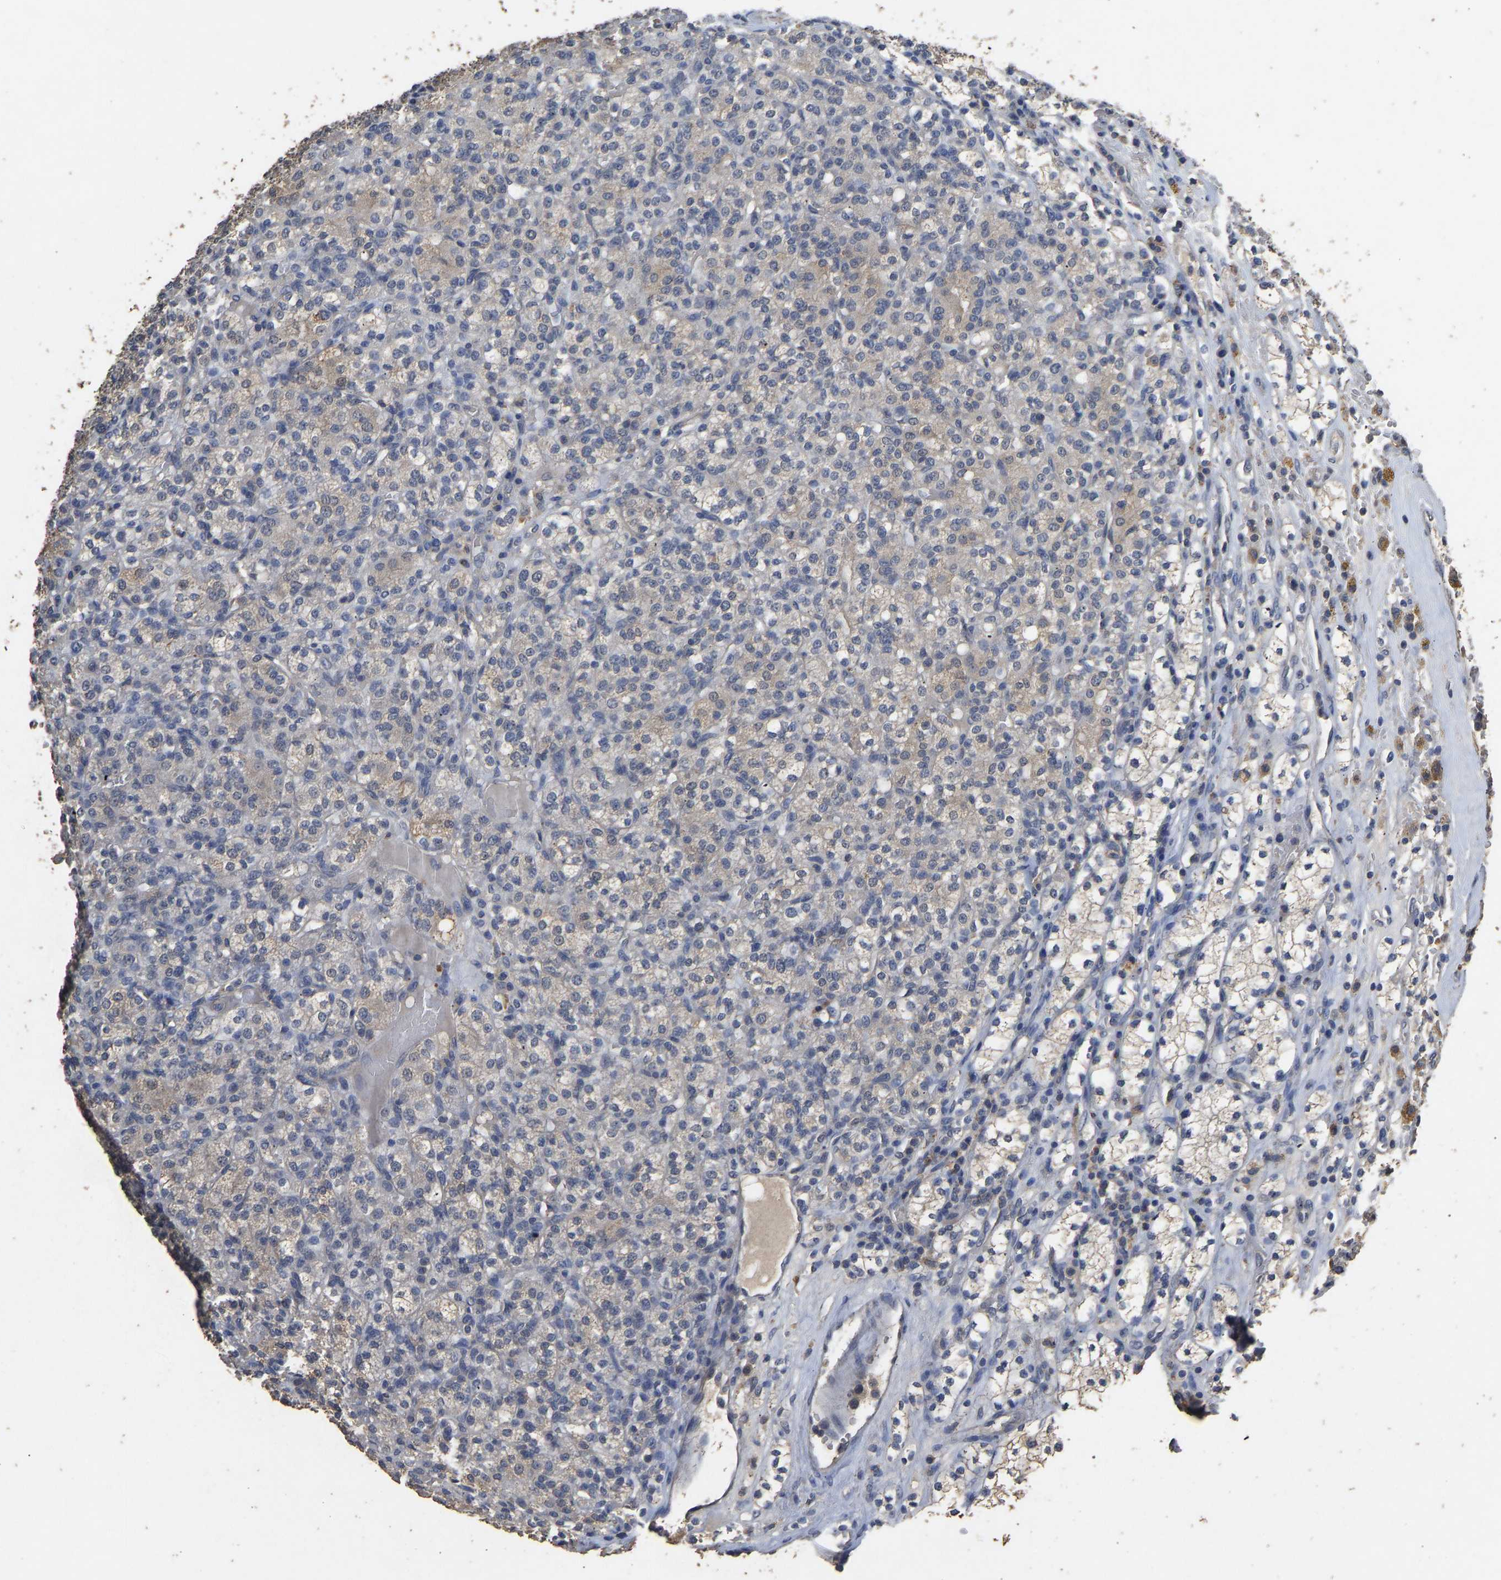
{"staining": {"intensity": "moderate", "quantity": "<25%", "location": "cytoplasmic/membranous"}, "tissue": "renal cancer", "cell_type": "Tumor cells", "image_type": "cancer", "snomed": [{"axis": "morphology", "description": "Adenocarcinoma, NOS"}, {"axis": "topography", "description": "Kidney"}], "caption": "Immunohistochemical staining of adenocarcinoma (renal) displays moderate cytoplasmic/membranous protein expression in about <25% of tumor cells.", "gene": "CIDEC", "patient": {"sex": "male", "age": 77}}